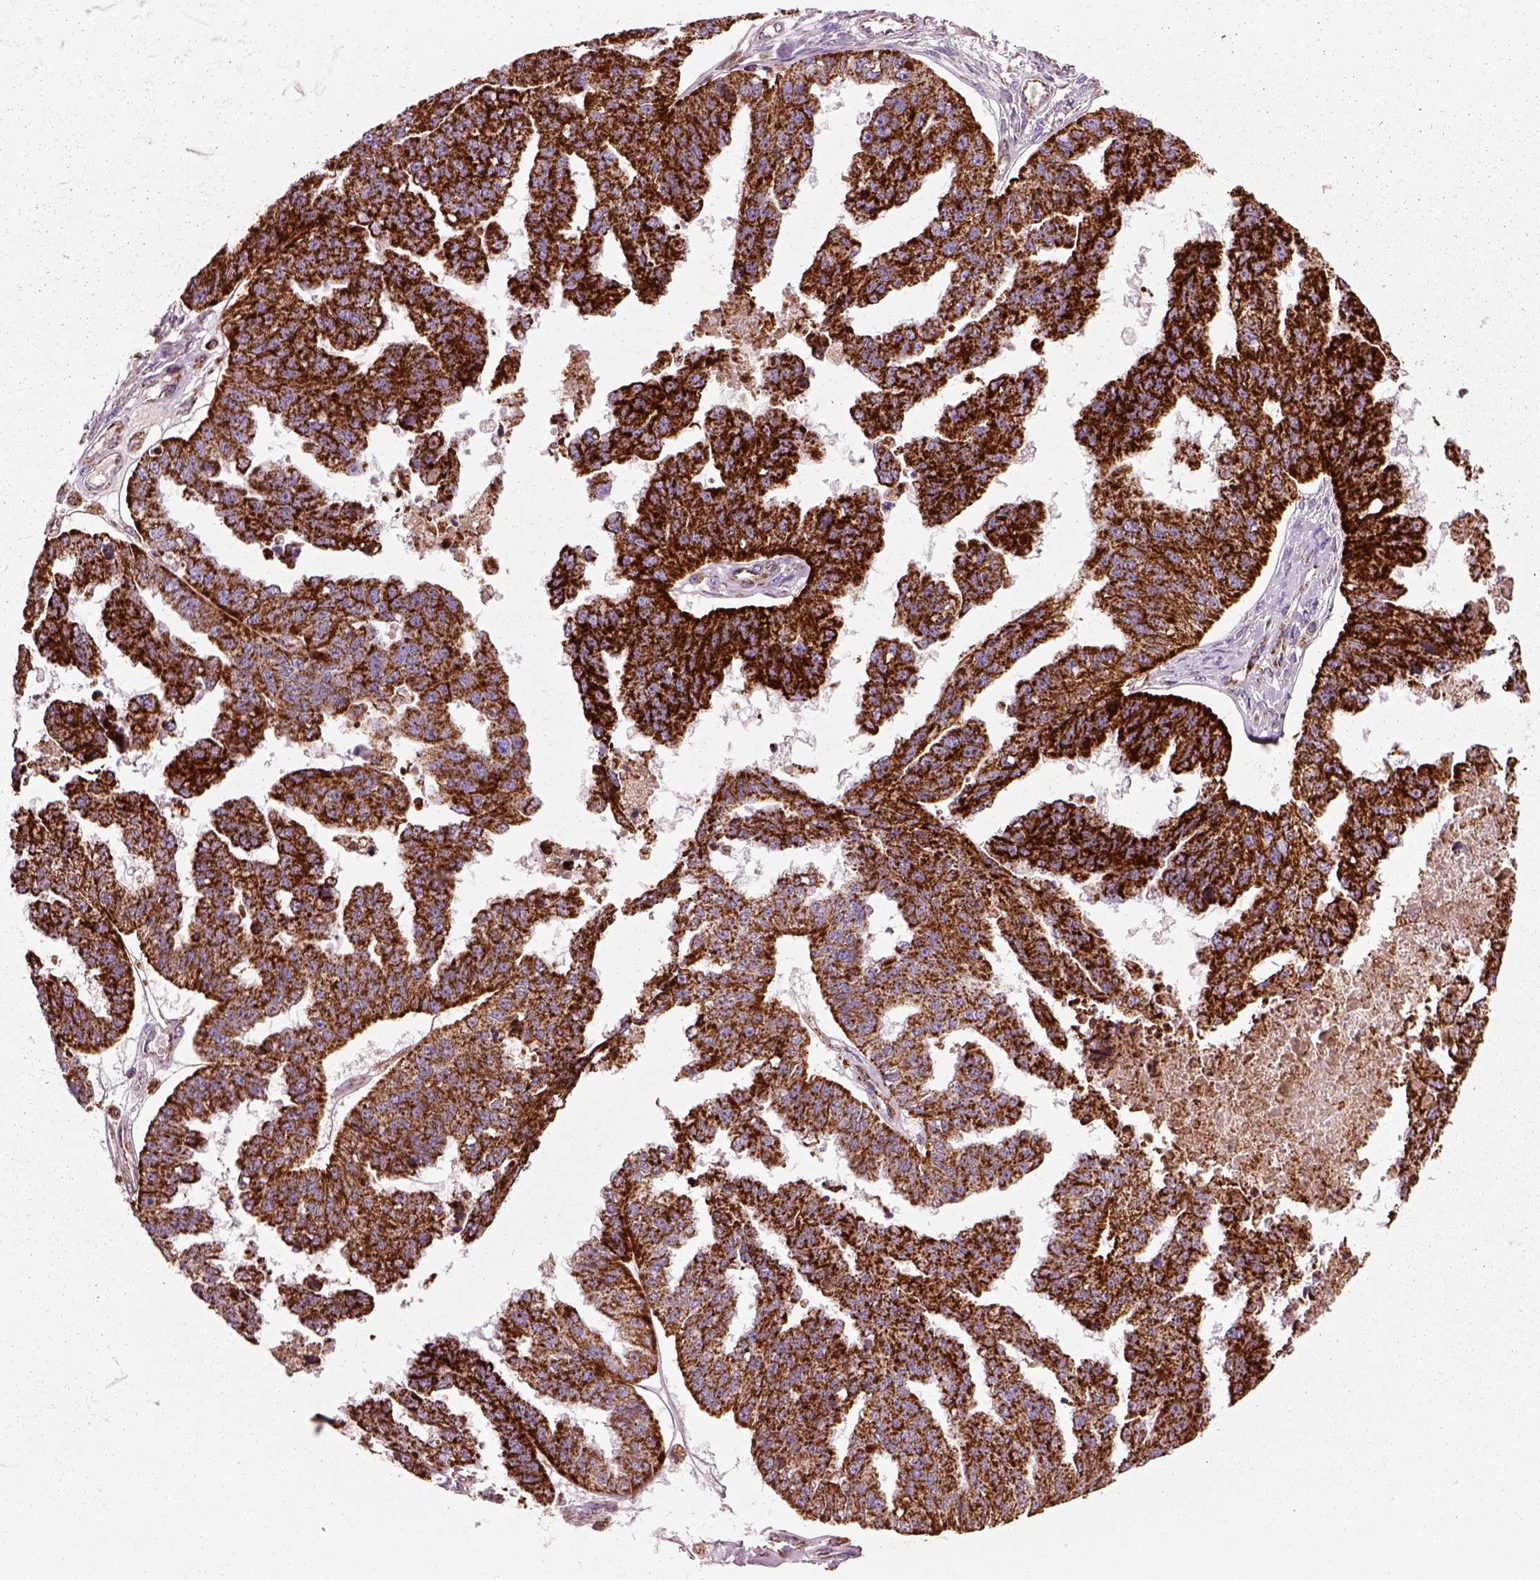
{"staining": {"intensity": "strong", "quantity": ">75%", "location": "cytoplasmic/membranous"}, "tissue": "ovarian cancer", "cell_type": "Tumor cells", "image_type": "cancer", "snomed": [{"axis": "morphology", "description": "Cystadenocarcinoma, serous, NOS"}, {"axis": "topography", "description": "Ovary"}], "caption": "The immunohistochemical stain shows strong cytoplasmic/membranous expression in tumor cells of ovarian cancer tissue.", "gene": "SLC25A24", "patient": {"sex": "female", "age": 58}}